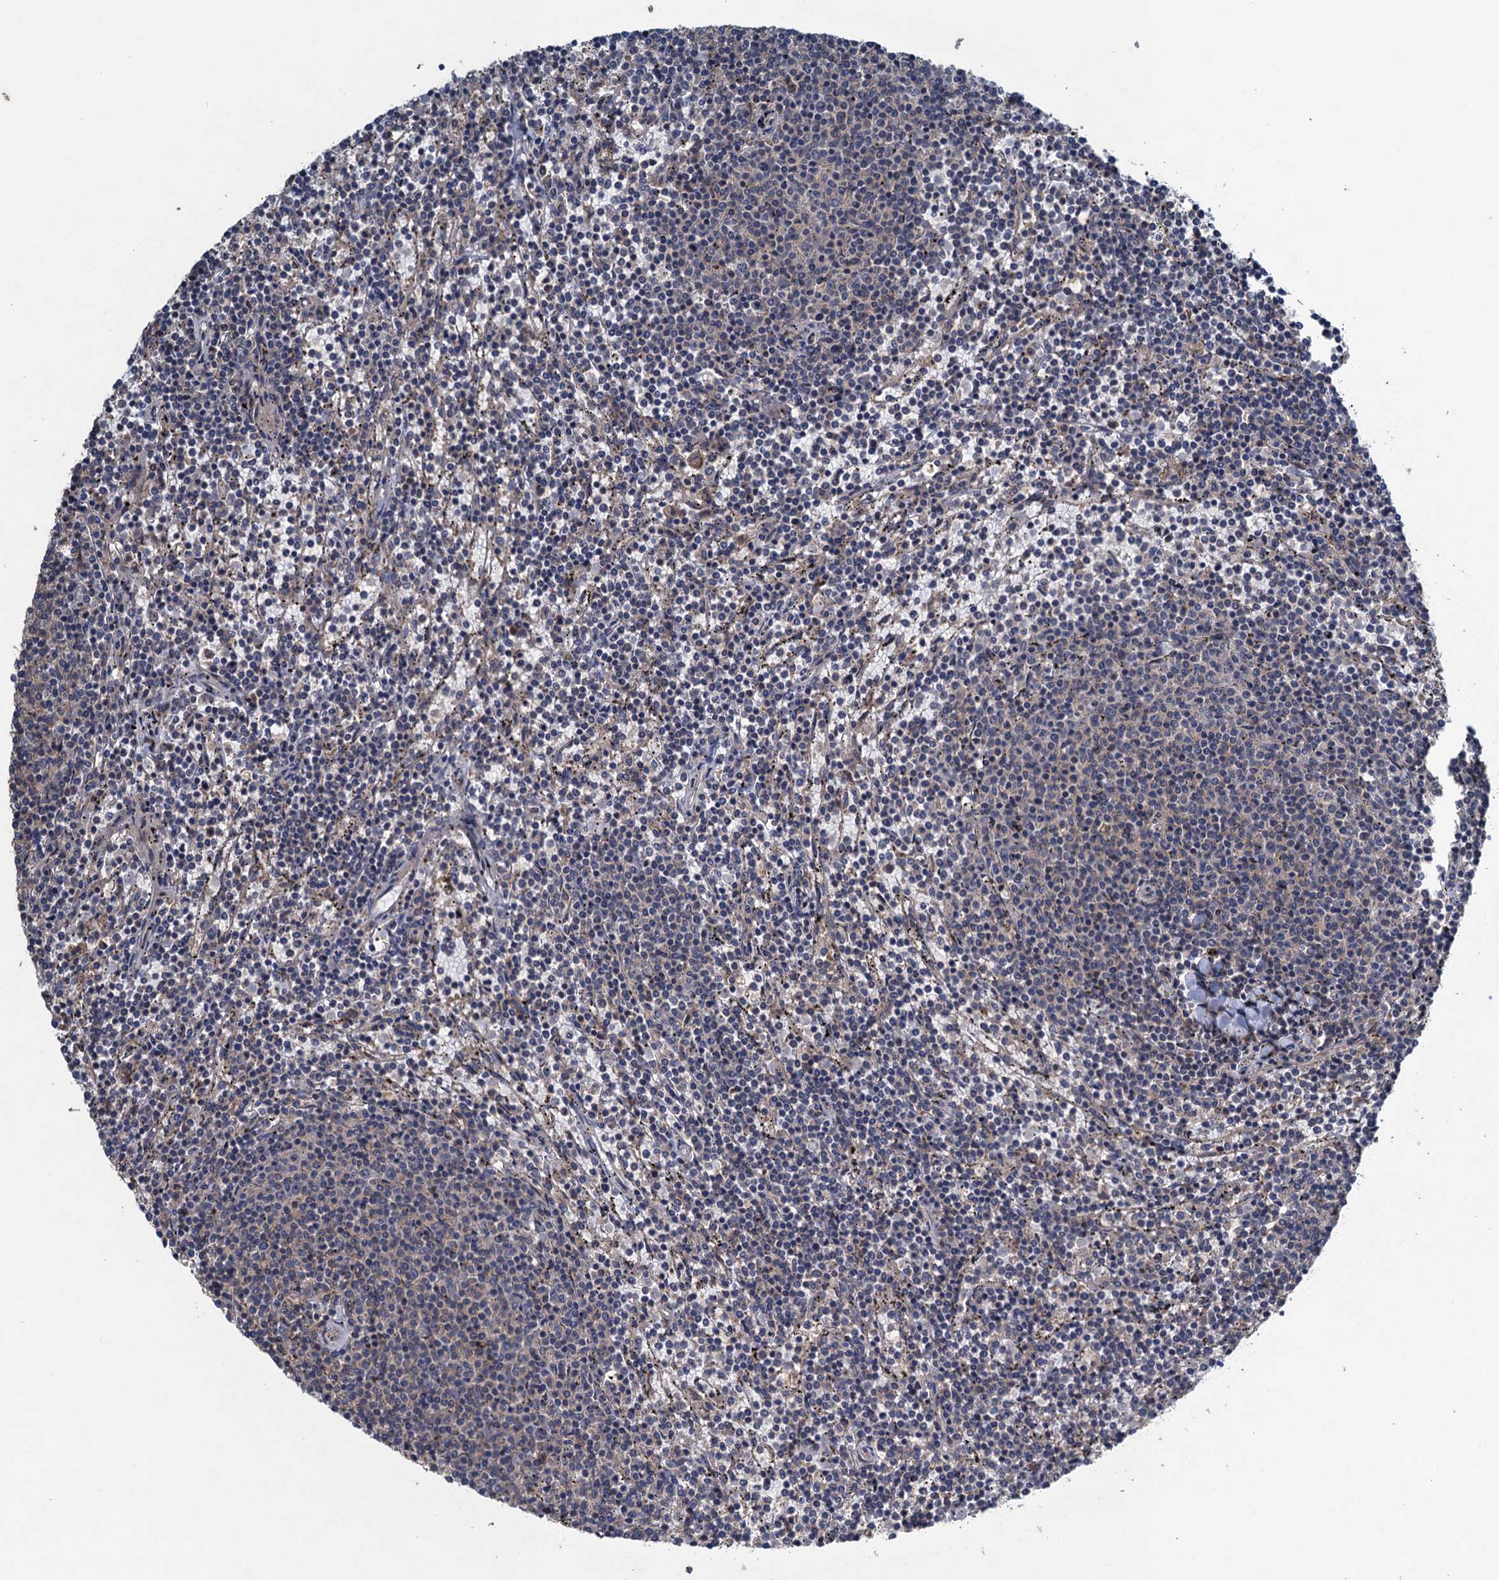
{"staining": {"intensity": "negative", "quantity": "none", "location": "none"}, "tissue": "lymphoma", "cell_type": "Tumor cells", "image_type": "cancer", "snomed": [{"axis": "morphology", "description": "Malignant lymphoma, non-Hodgkin's type, Low grade"}, {"axis": "topography", "description": "Spleen"}], "caption": "Low-grade malignant lymphoma, non-Hodgkin's type was stained to show a protein in brown. There is no significant expression in tumor cells. Brightfield microscopy of immunohistochemistry (IHC) stained with DAB (brown) and hematoxylin (blue), captured at high magnification.", "gene": "CNTN5", "patient": {"sex": "female", "age": 50}}